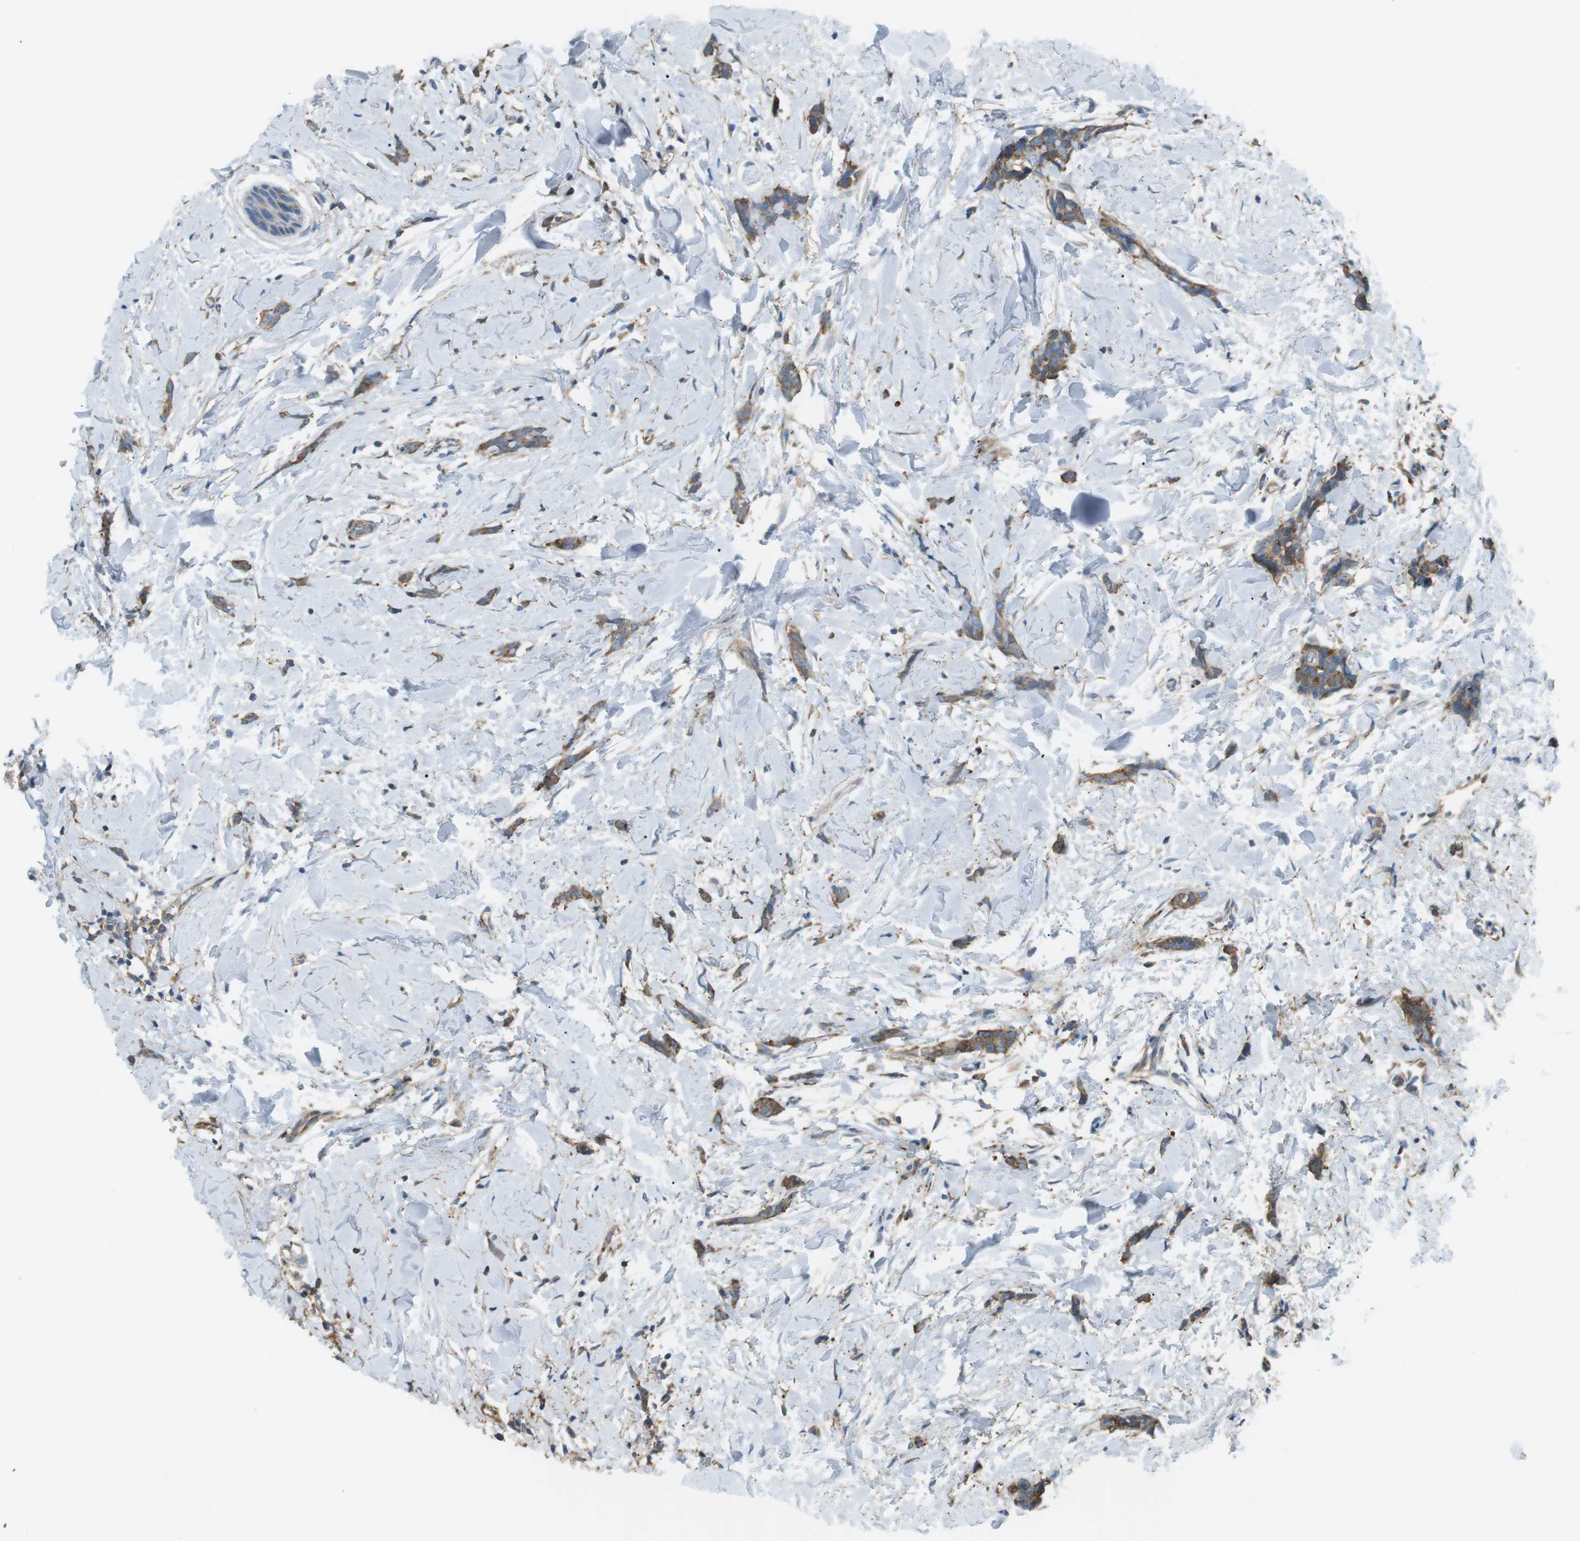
{"staining": {"intensity": "moderate", "quantity": ">75%", "location": "cytoplasmic/membranous"}, "tissue": "breast cancer", "cell_type": "Tumor cells", "image_type": "cancer", "snomed": [{"axis": "morphology", "description": "Lobular carcinoma"}, {"axis": "topography", "description": "Skin"}, {"axis": "topography", "description": "Breast"}], "caption": "Approximately >75% of tumor cells in human breast cancer display moderate cytoplasmic/membranous protein positivity as visualized by brown immunohistochemical staining.", "gene": "PEPD", "patient": {"sex": "female", "age": 46}}